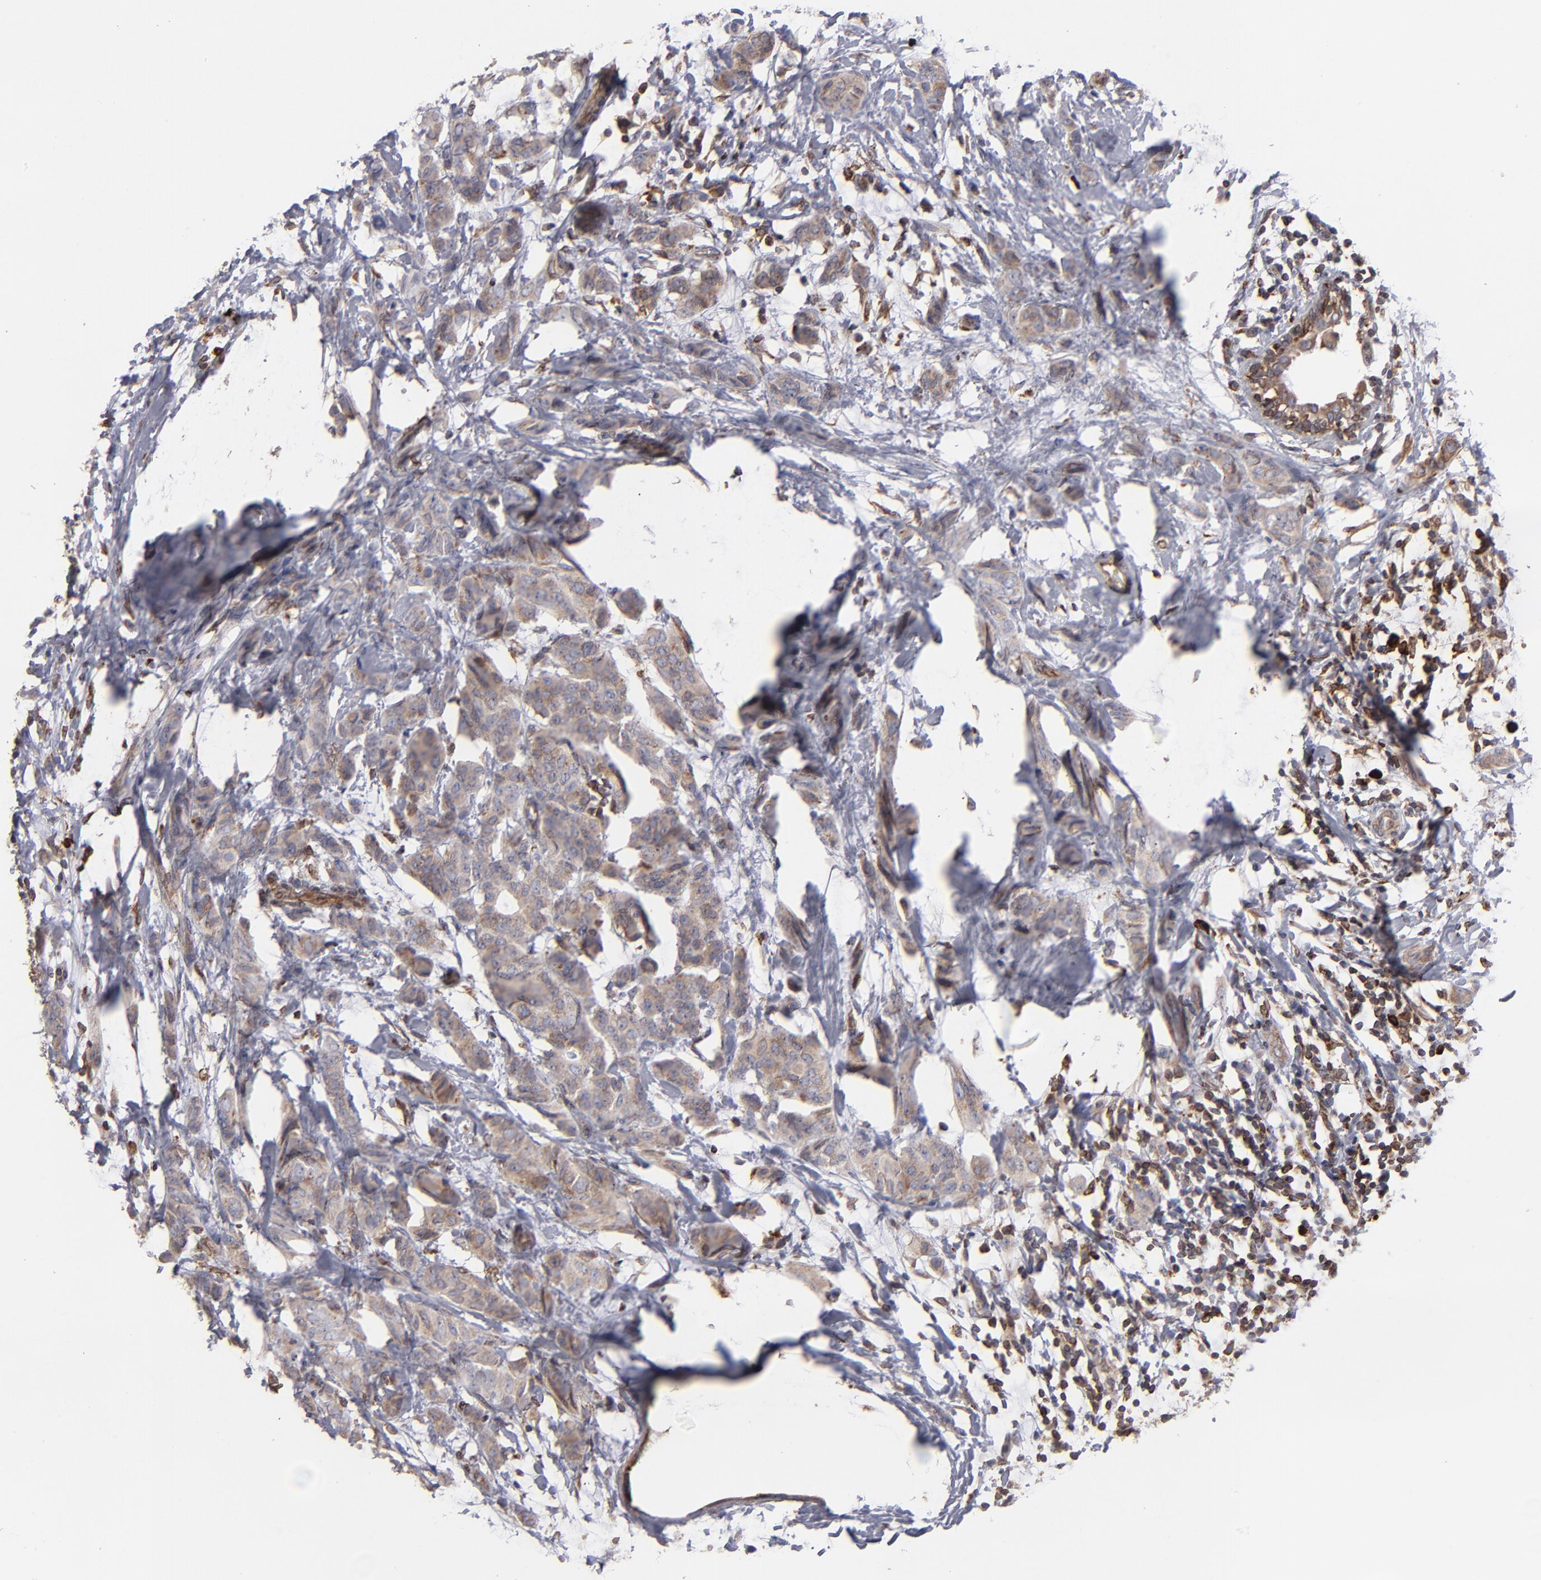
{"staining": {"intensity": "moderate", "quantity": ">75%", "location": "cytoplasmic/membranous"}, "tissue": "breast cancer", "cell_type": "Tumor cells", "image_type": "cancer", "snomed": [{"axis": "morphology", "description": "Duct carcinoma"}, {"axis": "topography", "description": "Breast"}], "caption": "Immunohistochemistry (IHC) photomicrograph of breast infiltrating ductal carcinoma stained for a protein (brown), which shows medium levels of moderate cytoplasmic/membranous positivity in approximately >75% of tumor cells.", "gene": "TMX1", "patient": {"sex": "female", "age": 40}}